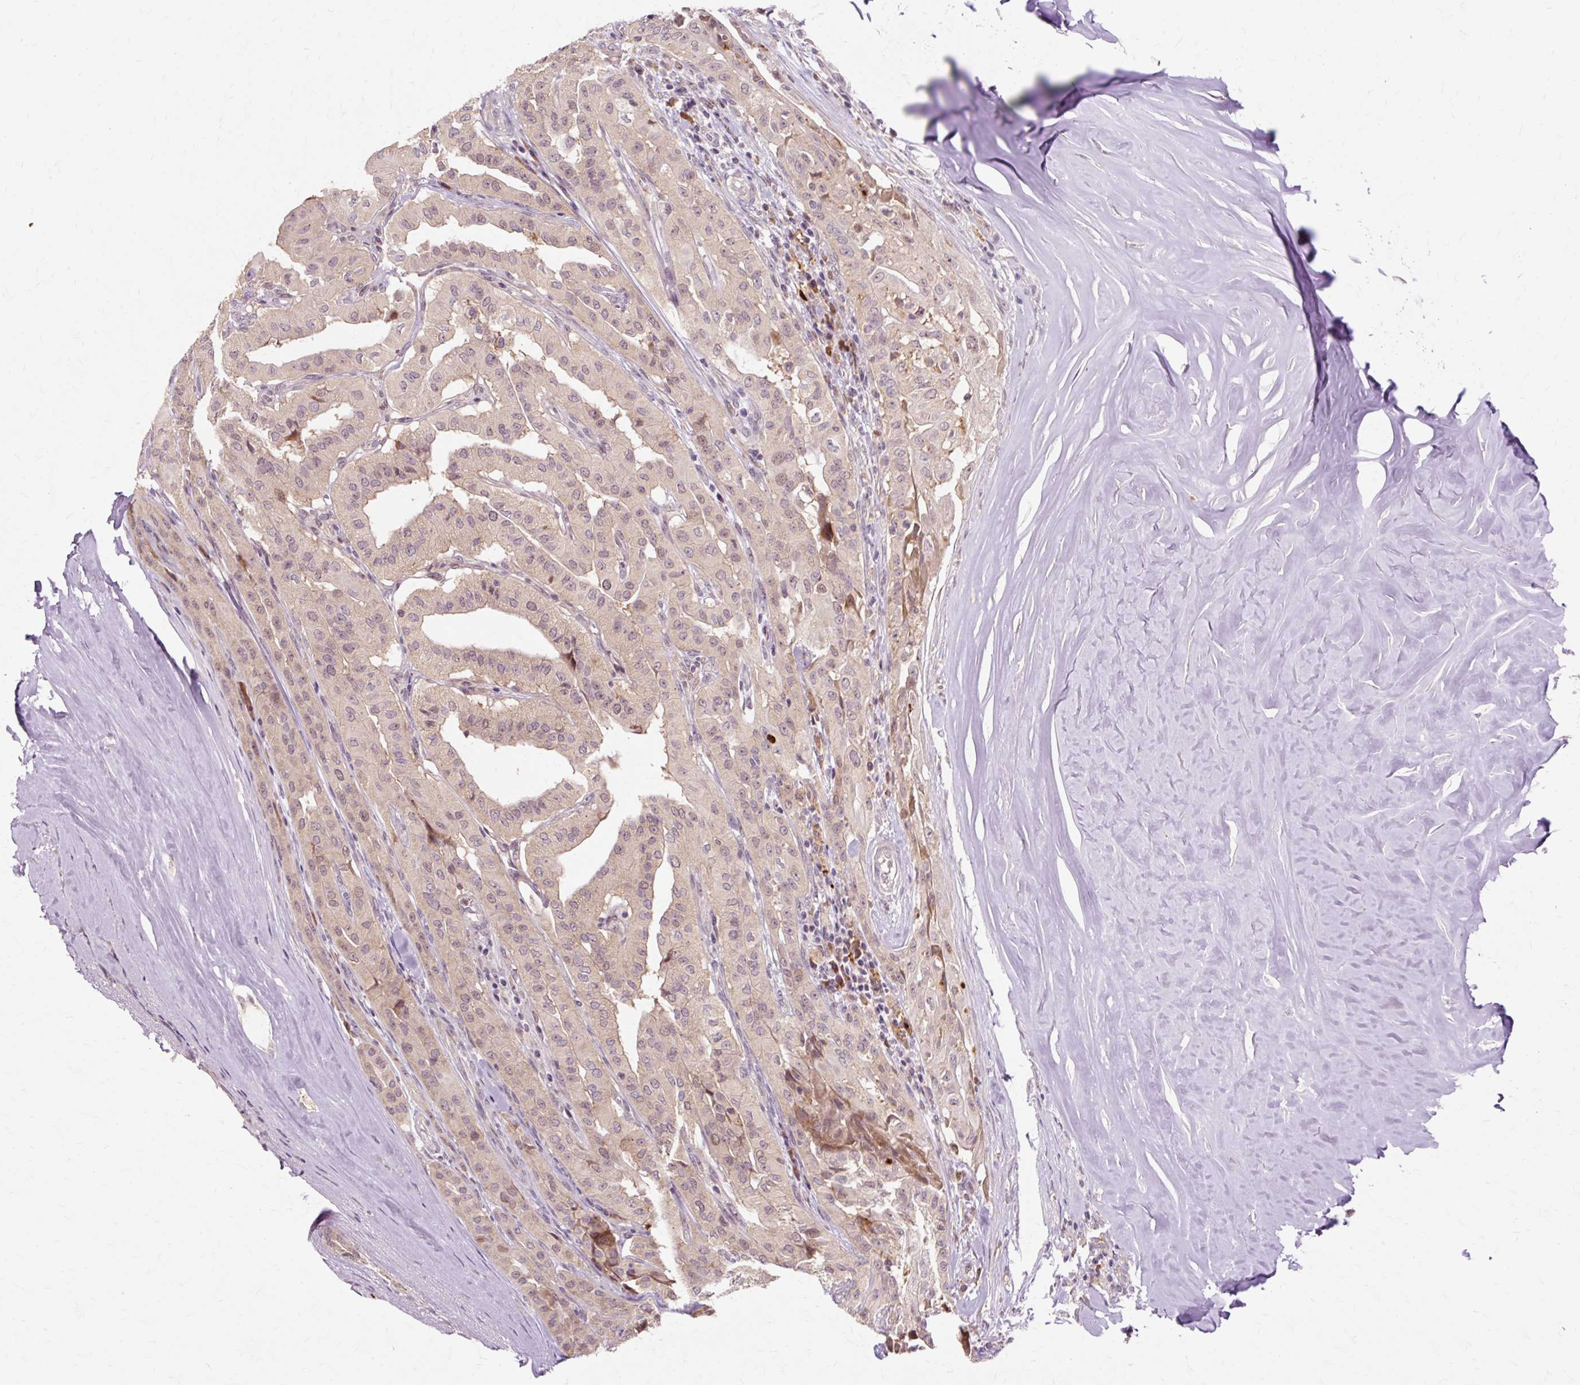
{"staining": {"intensity": "weak", "quantity": ">75%", "location": "cytoplasmic/membranous,nuclear"}, "tissue": "thyroid cancer", "cell_type": "Tumor cells", "image_type": "cancer", "snomed": [{"axis": "morphology", "description": "Papillary adenocarcinoma, NOS"}, {"axis": "topography", "description": "Thyroid gland"}], "caption": "Thyroid cancer (papillary adenocarcinoma) stained with a brown dye shows weak cytoplasmic/membranous and nuclear positive staining in approximately >75% of tumor cells.", "gene": "GEMIN2", "patient": {"sex": "female", "age": 59}}